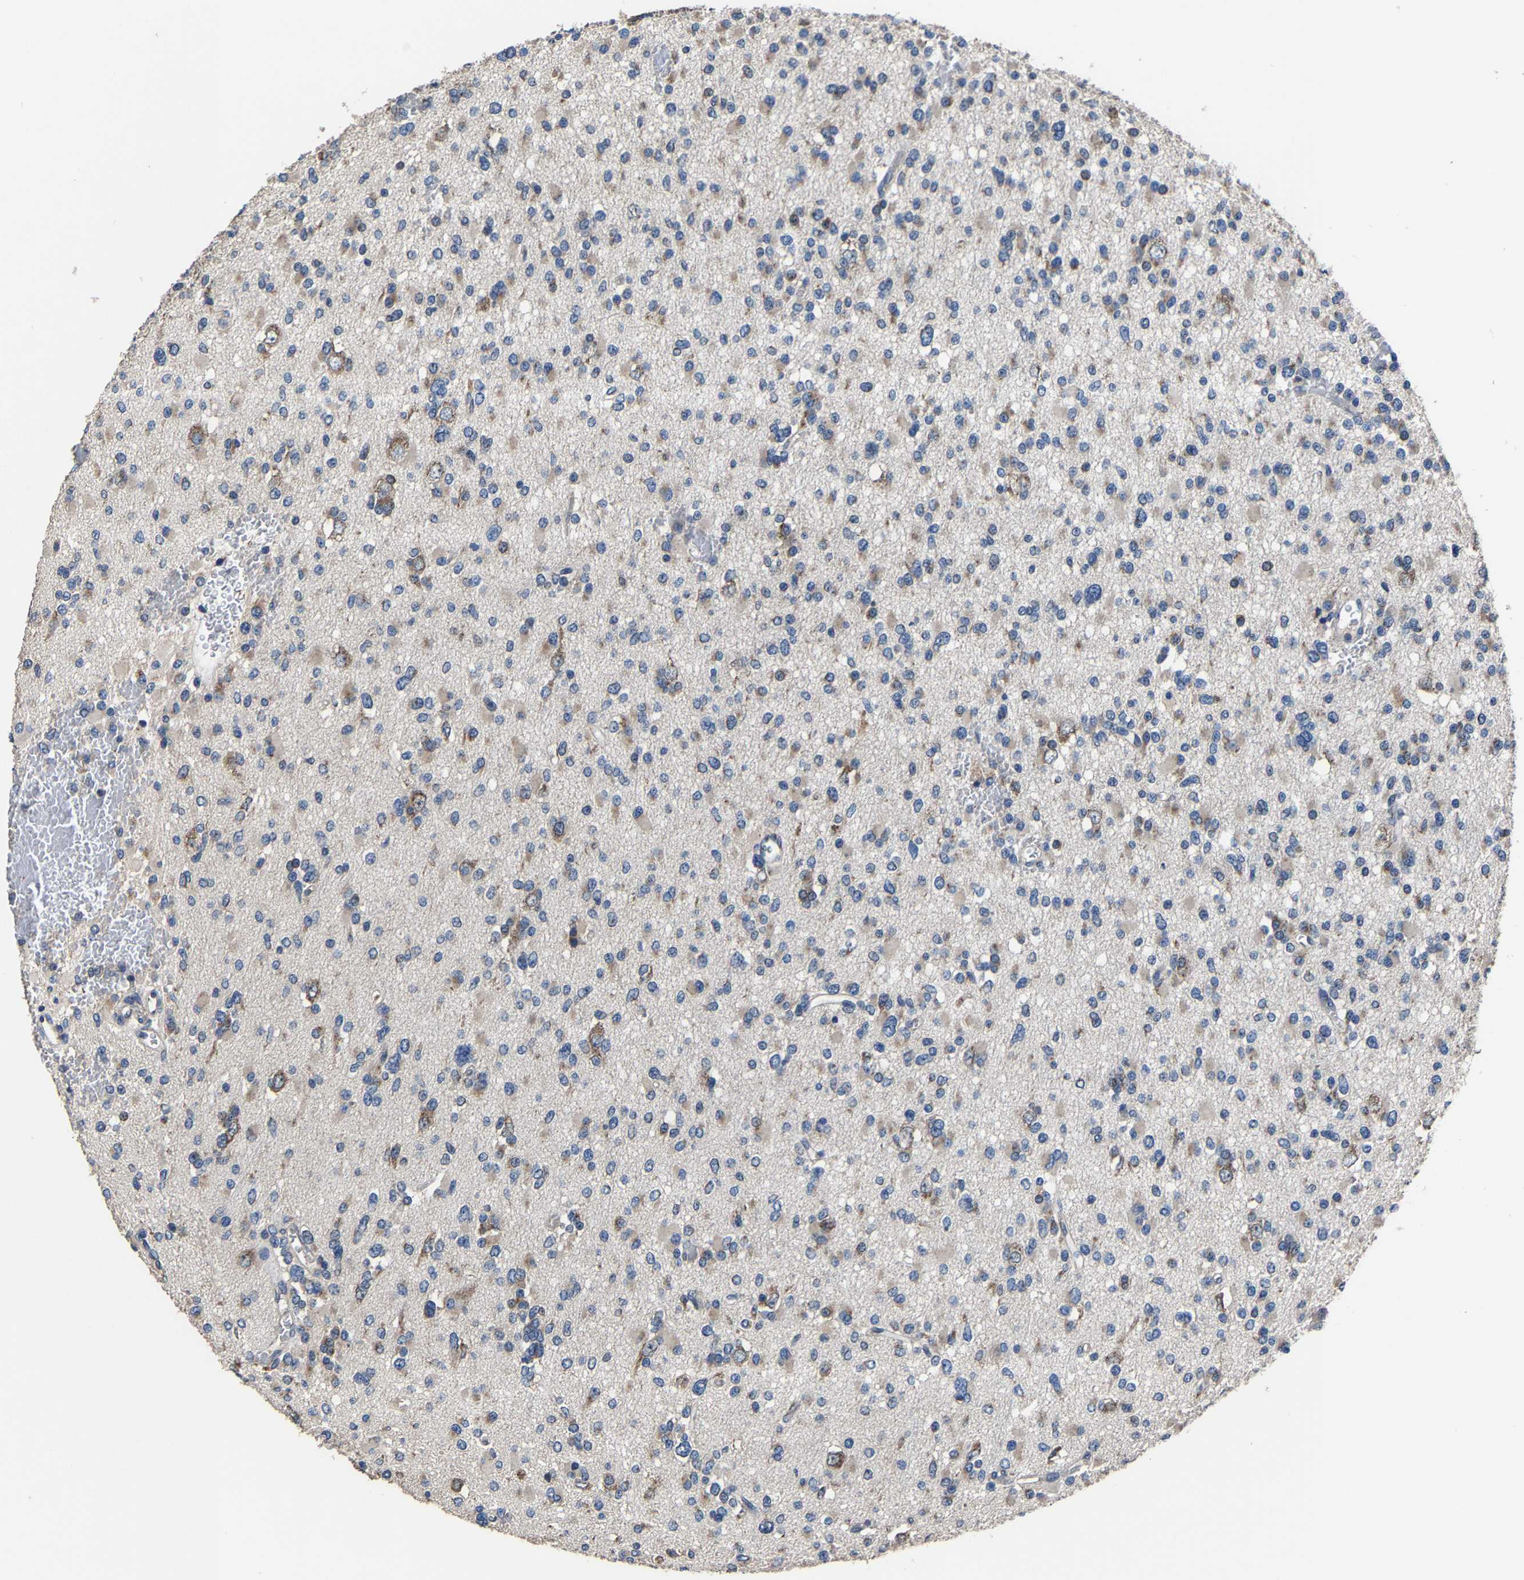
{"staining": {"intensity": "weak", "quantity": "<25%", "location": "cytoplasmic/membranous"}, "tissue": "glioma", "cell_type": "Tumor cells", "image_type": "cancer", "snomed": [{"axis": "morphology", "description": "Glioma, malignant, Low grade"}, {"axis": "topography", "description": "Brain"}], "caption": "Image shows no protein positivity in tumor cells of malignant glioma (low-grade) tissue.", "gene": "EBAG9", "patient": {"sex": "female", "age": 22}}